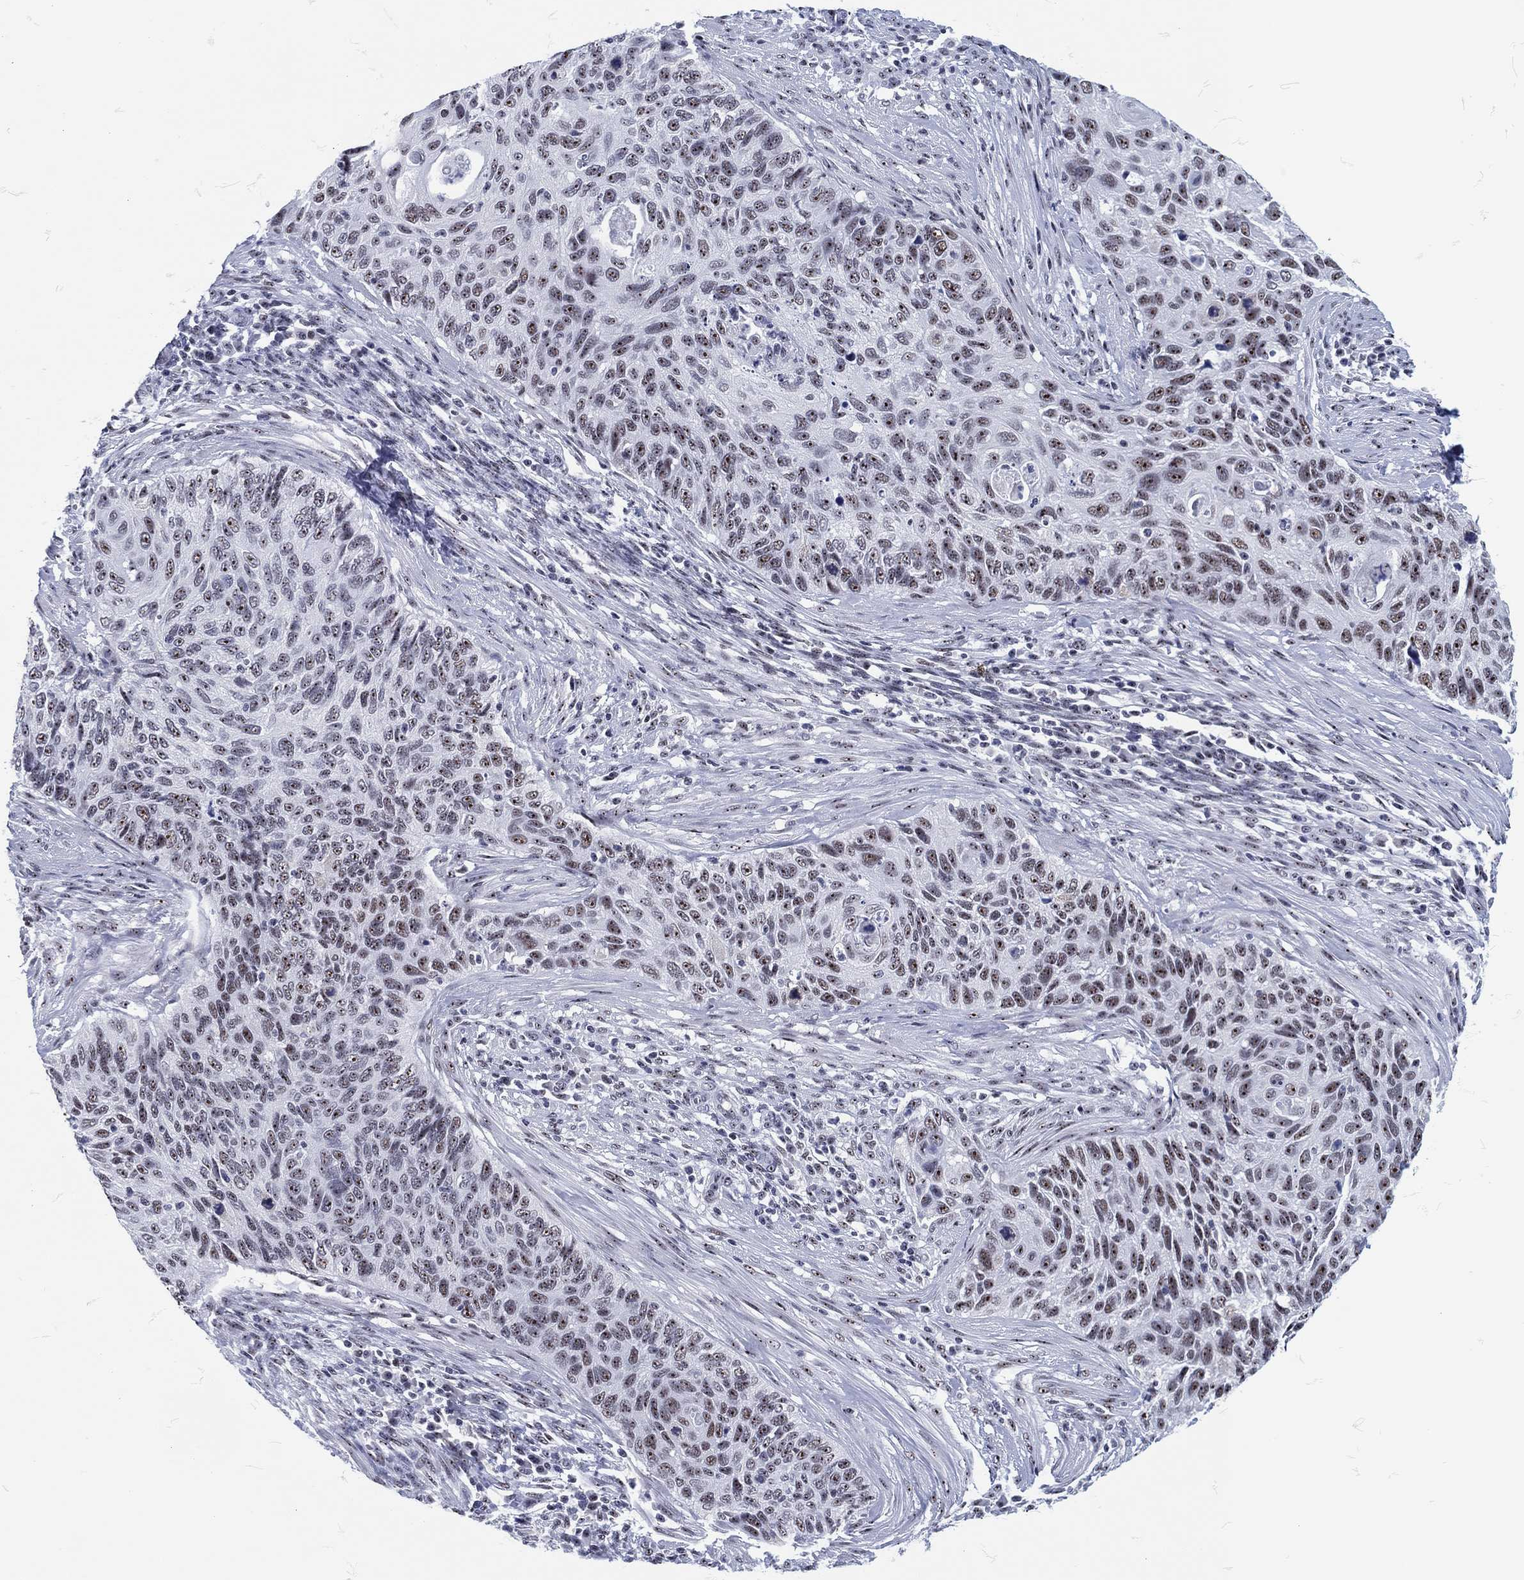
{"staining": {"intensity": "weak", "quantity": "<25%", "location": "nuclear"}, "tissue": "cervical cancer", "cell_type": "Tumor cells", "image_type": "cancer", "snomed": [{"axis": "morphology", "description": "Squamous cell carcinoma, NOS"}, {"axis": "topography", "description": "Cervix"}], "caption": "Tumor cells are negative for protein expression in human cervical cancer. (Stains: DAB immunohistochemistry (IHC) with hematoxylin counter stain, Microscopy: brightfield microscopy at high magnification).", "gene": "MAPK8IP1", "patient": {"sex": "female", "age": 70}}